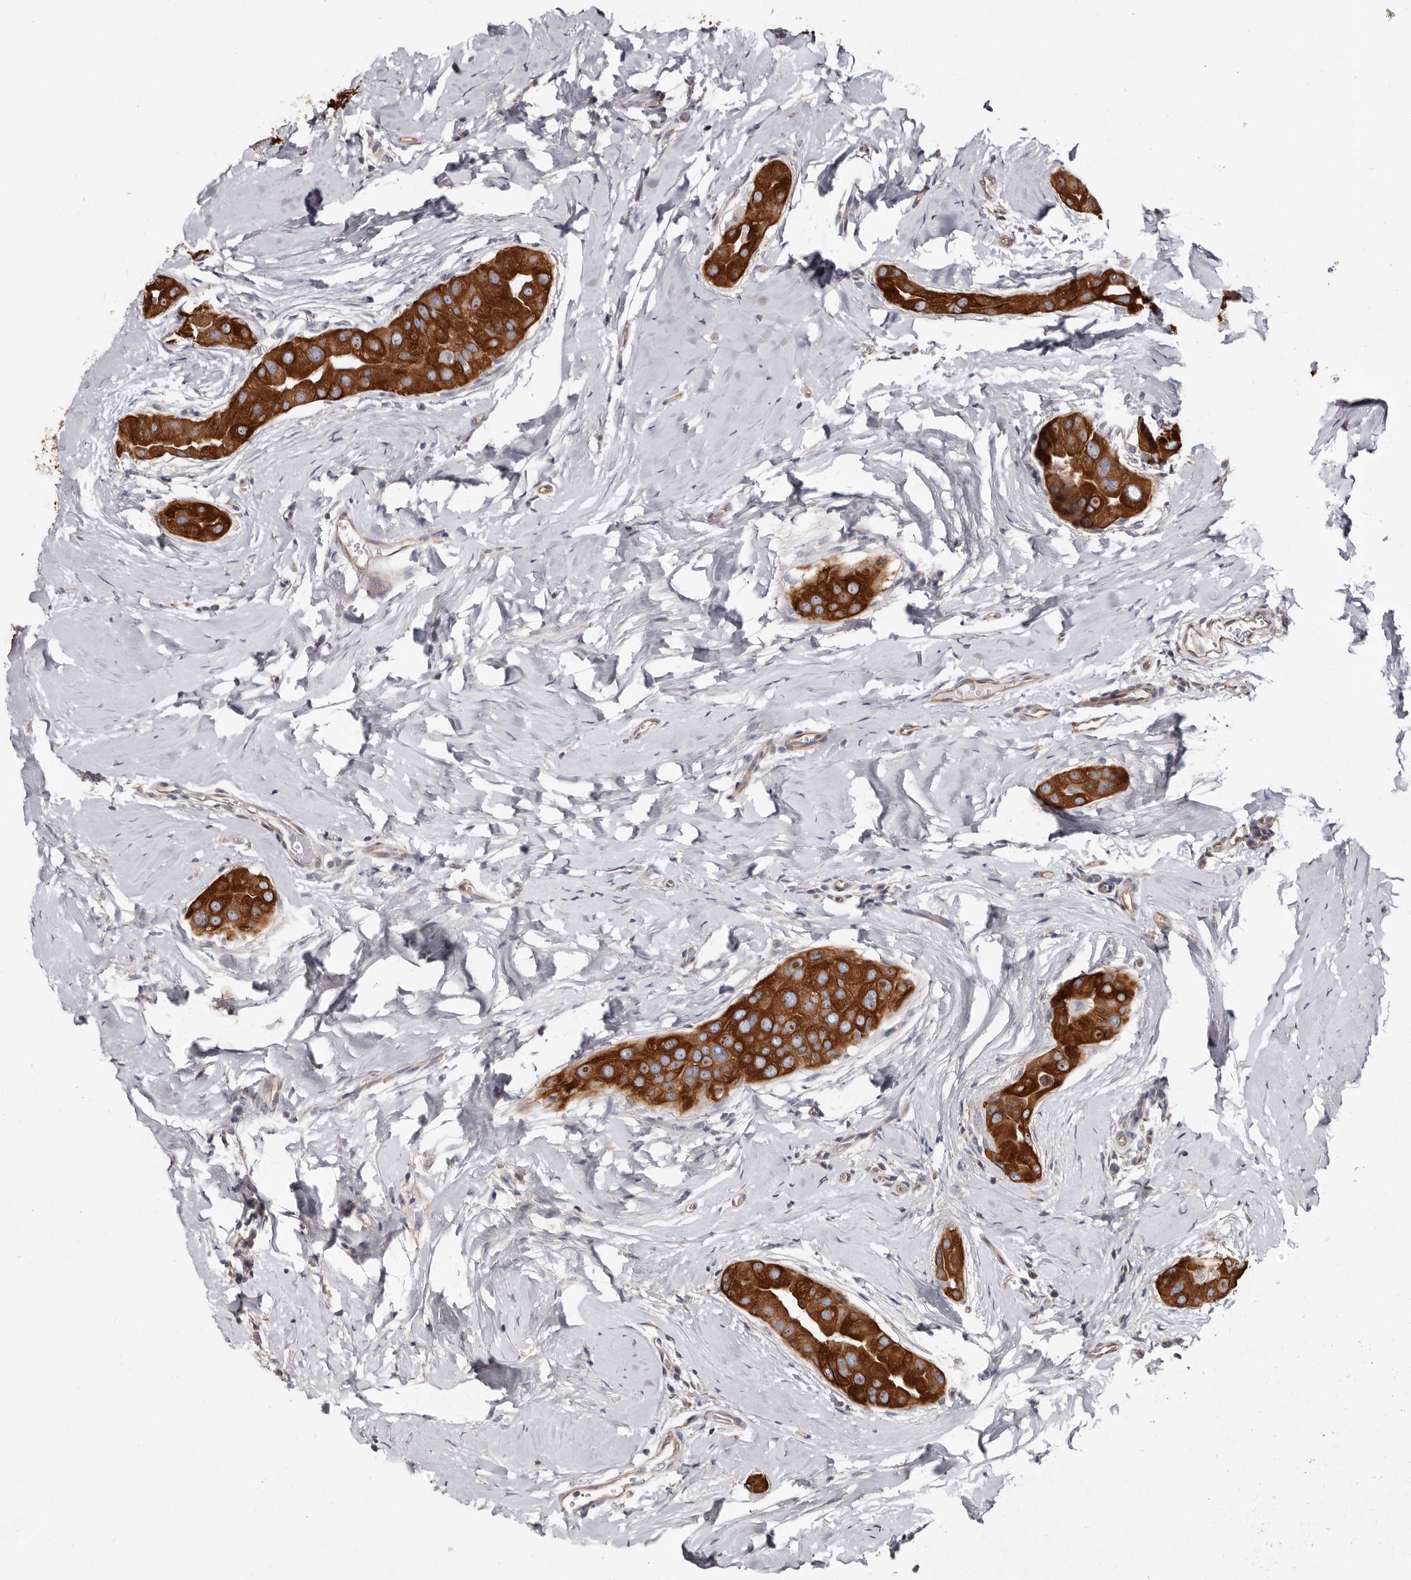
{"staining": {"intensity": "strong", "quantity": ">75%", "location": "cytoplasmic/membranous"}, "tissue": "thyroid cancer", "cell_type": "Tumor cells", "image_type": "cancer", "snomed": [{"axis": "morphology", "description": "Papillary adenocarcinoma, NOS"}, {"axis": "topography", "description": "Thyroid gland"}], "caption": "Human thyroid papillary adenocarcinoma stained with a brown dye exhibits strong cytoplasmic/membranous positive staining in approximately >75% of tumor cells.", "gene": "MRPL18", "patient": {"sex": "male", "age": 33}}